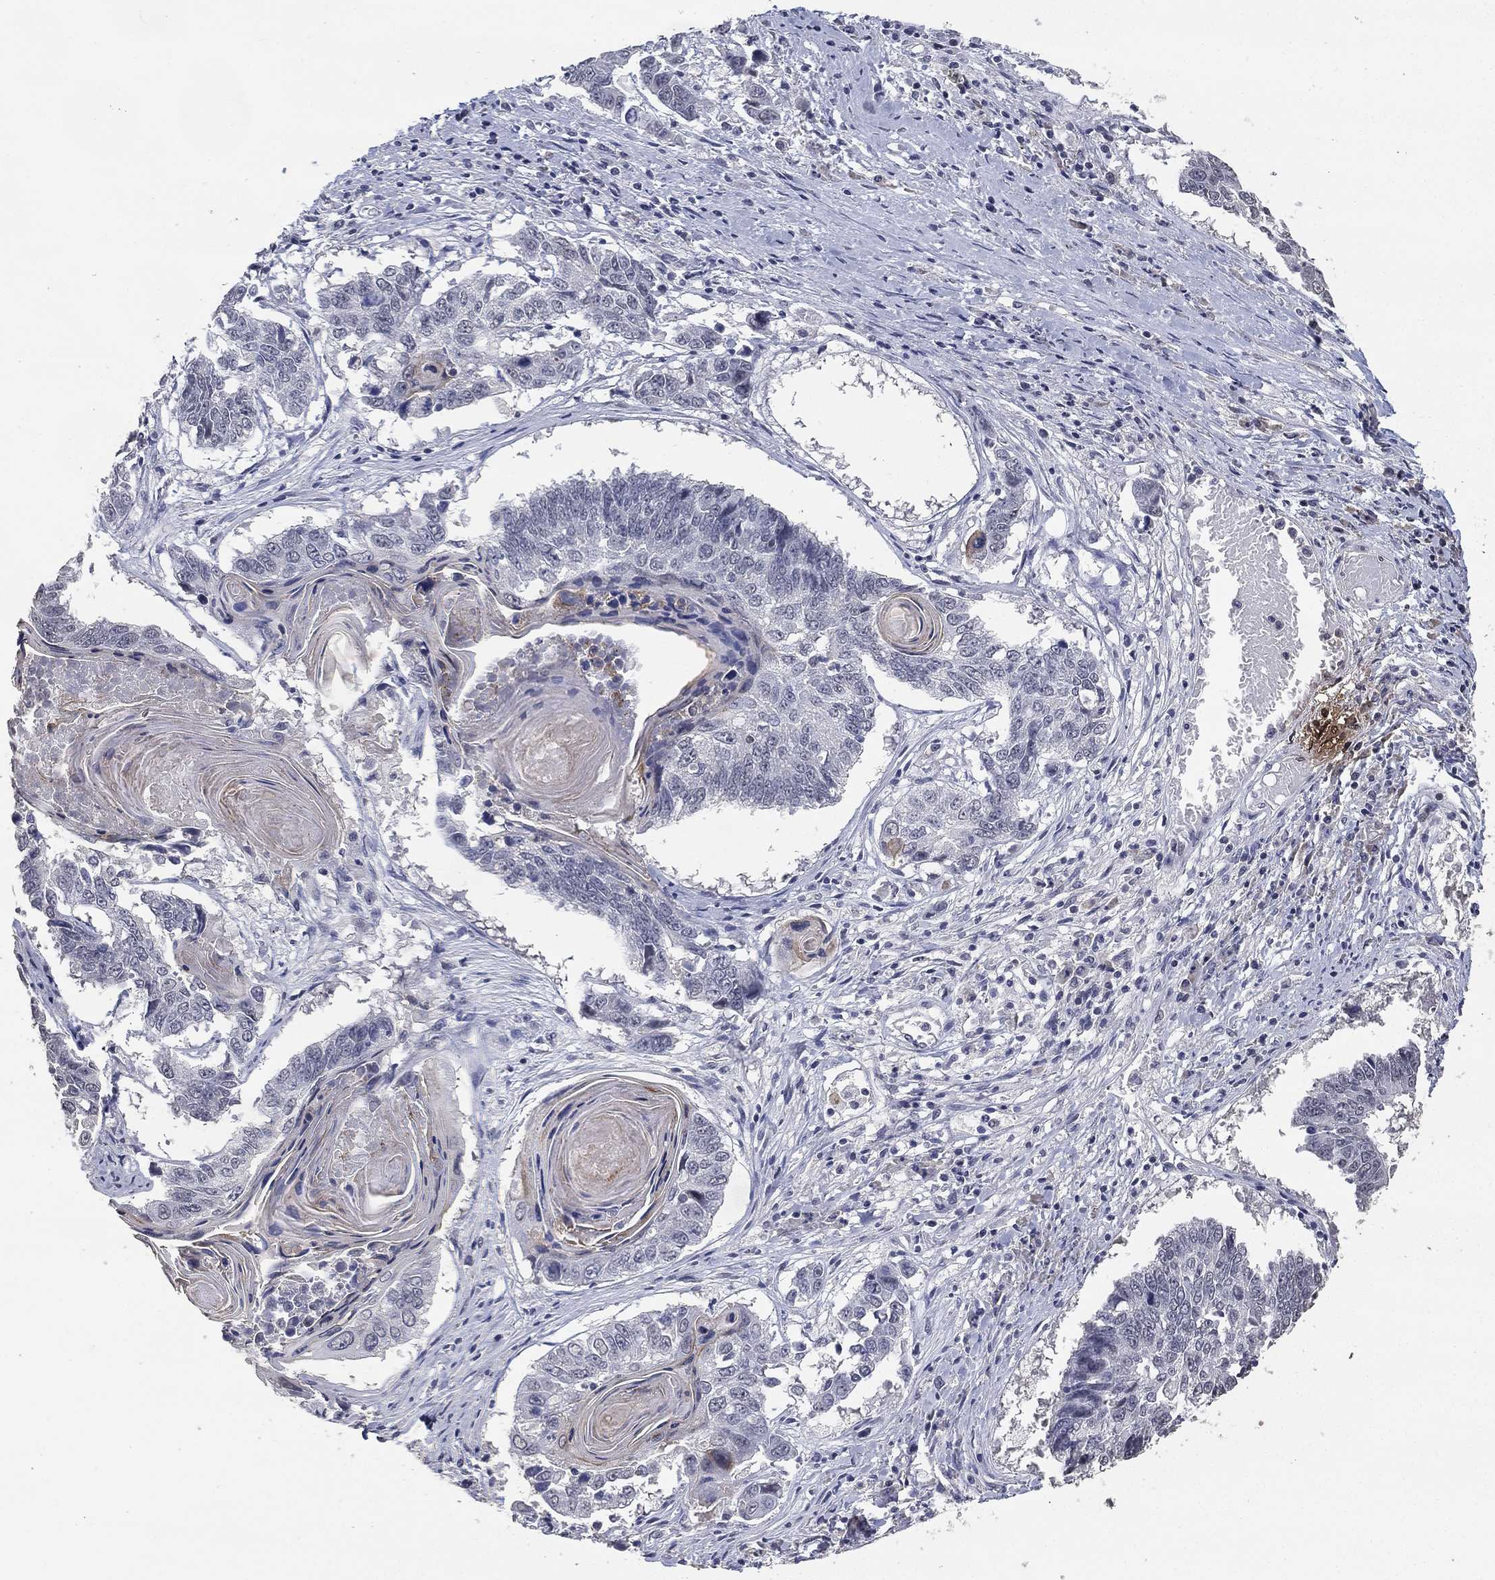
{"staining": {"intensity": "negative", "quantity": "none", "location": "none"}, "tissue": "lung cancer", "cell_type": "Tumor cells", "image_type": "cancer", "snomed": [{"axis": "morphology", "description": "Squamous cell carcinoma, NOS"}, {"axis": "topography", "description": "Lung"}], "caption": "Tumor cells show no significant protein expression in lung squamous cell carcinoma. The staining is performed using DAB (3,3'-diaminobenzidine) brown chromogen with nuclei counter-stained in using hematoxylin.", "gene": "DSG1", "patient": {"sex": "male", "age": 73}}